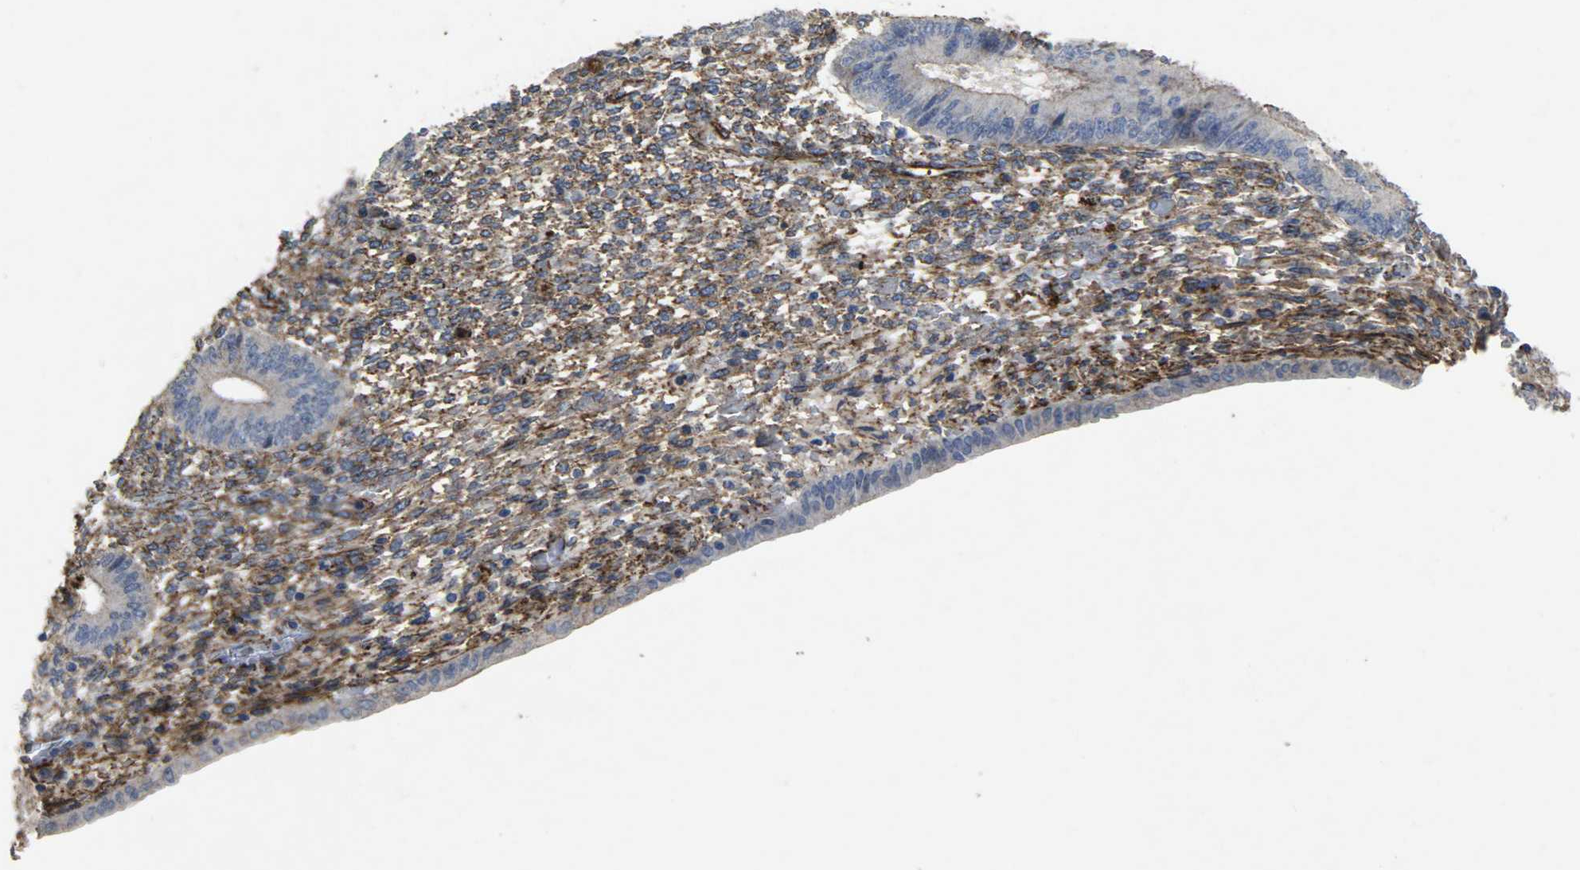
{"staining": {"intensity": "moderate", "quantity": "25%-75%", "location": "cytoplasmic/membranous"}, "tissue": "endometrium", "cell_type": "Cells in endometrial stroma", "image_type": "normal", "snomed": [{"axis": "morphology", "description": "Normal tissue, NOS"}, {"axis": "topography", "description": "Endometrium"}], "caption": "Immunohistochemical staining of unremarkable endometrium exhibits 25%-75% levels of moderate cytoplasmic/membranous protein expression in about 25%-75% of cells in endometrial stroma. The staining was performed using DAB to visualize the protein expression in brown, while the nuclei were stained in blue with hematoxylin (Magnification: 20x).", "gene": "TPM4", "patient": {"sex": "female", "age": 42}}